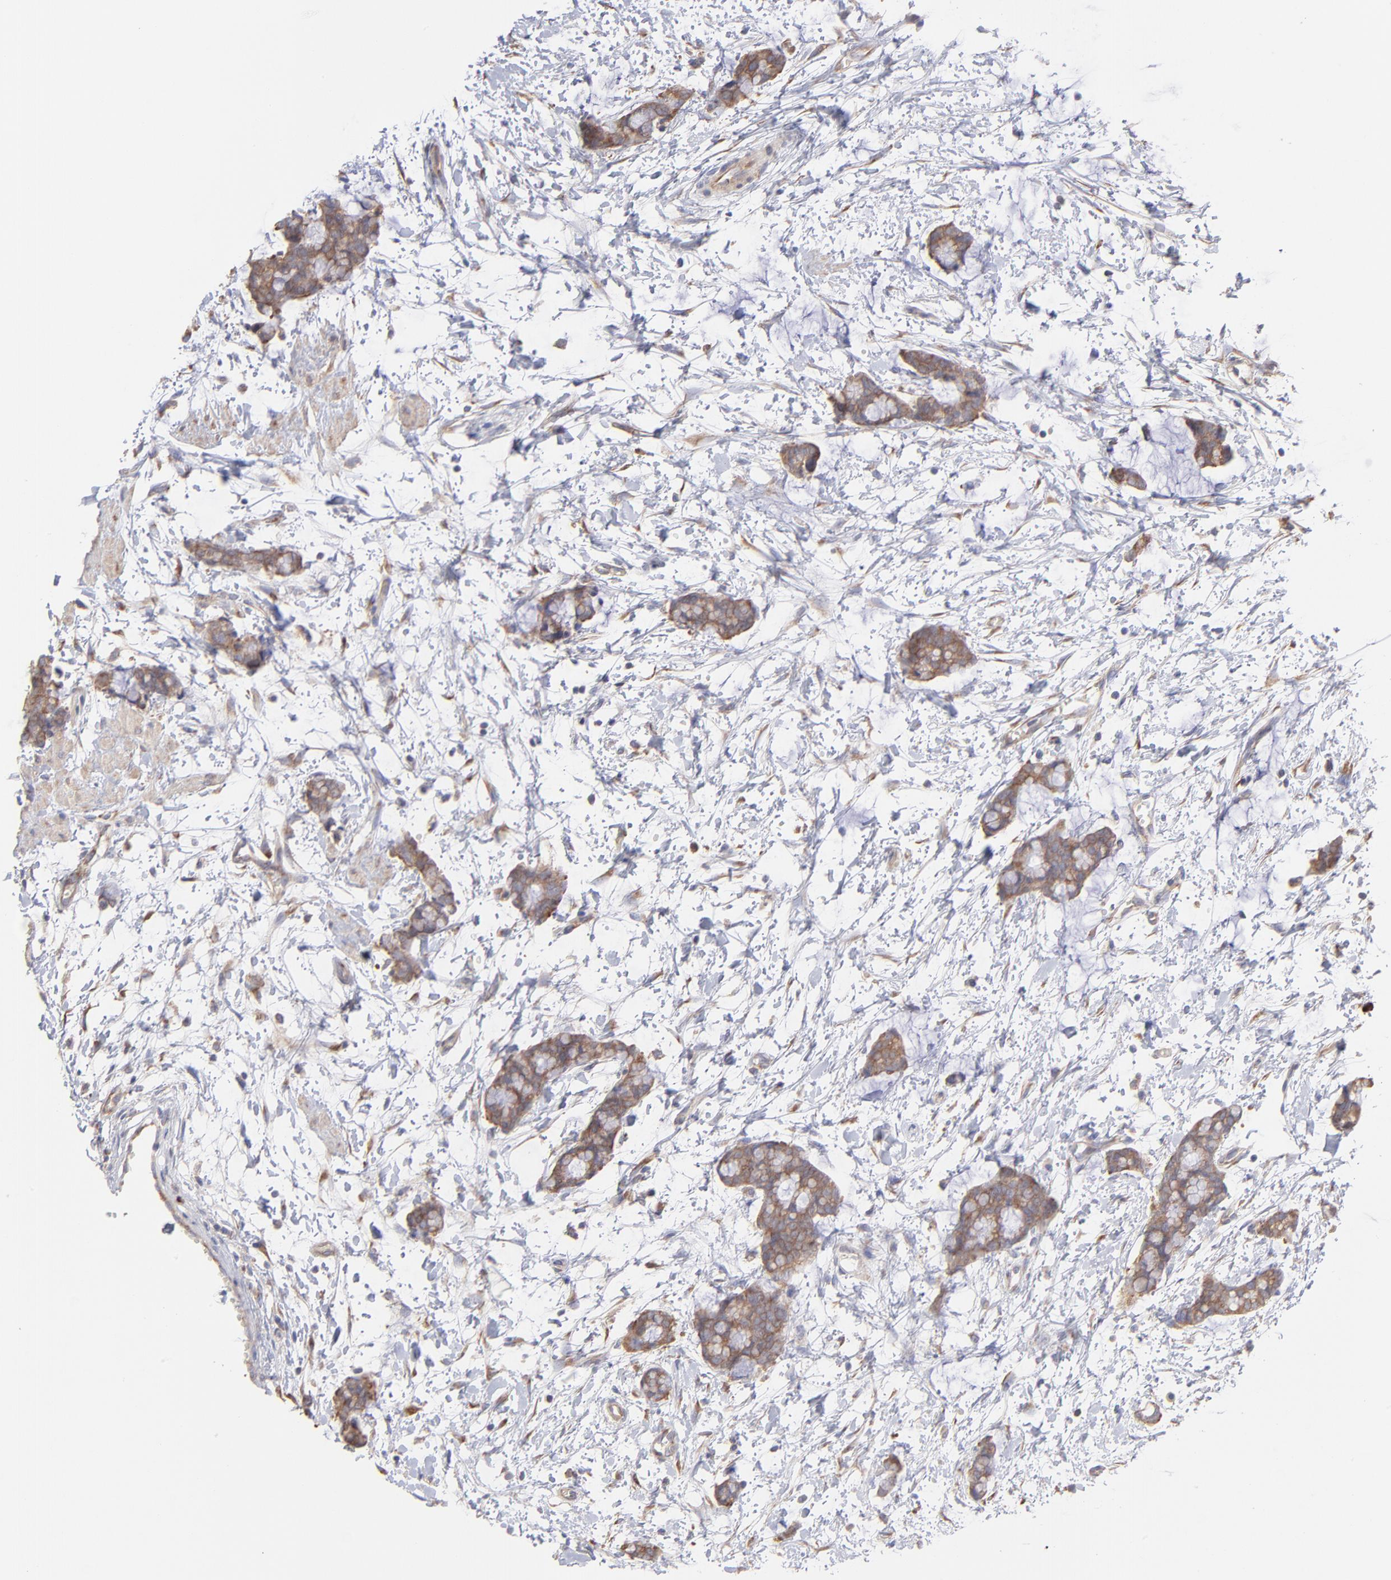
{"staining": {"intensity": "moderate", "quantity": ">75%", "location": "cytoplasmic/membranous"}, "tissue": "colorectal cancer", "cell_type": "Tumor cells", "image_type": "cancer", "snomed": [{"axis": "morphology", "description": "Adenocarcinoma, NOS"}, {"axis": "topography", "description": "Colon"}], "caption": "Human colorectal adenocarcinoma stained with a brown dye exhibits moderate cytoplasmic/membranous positive positivity in about >75% of tumor cells.", "gene": "RPLP0", "patient": {"sex": "male", "age": 14}}